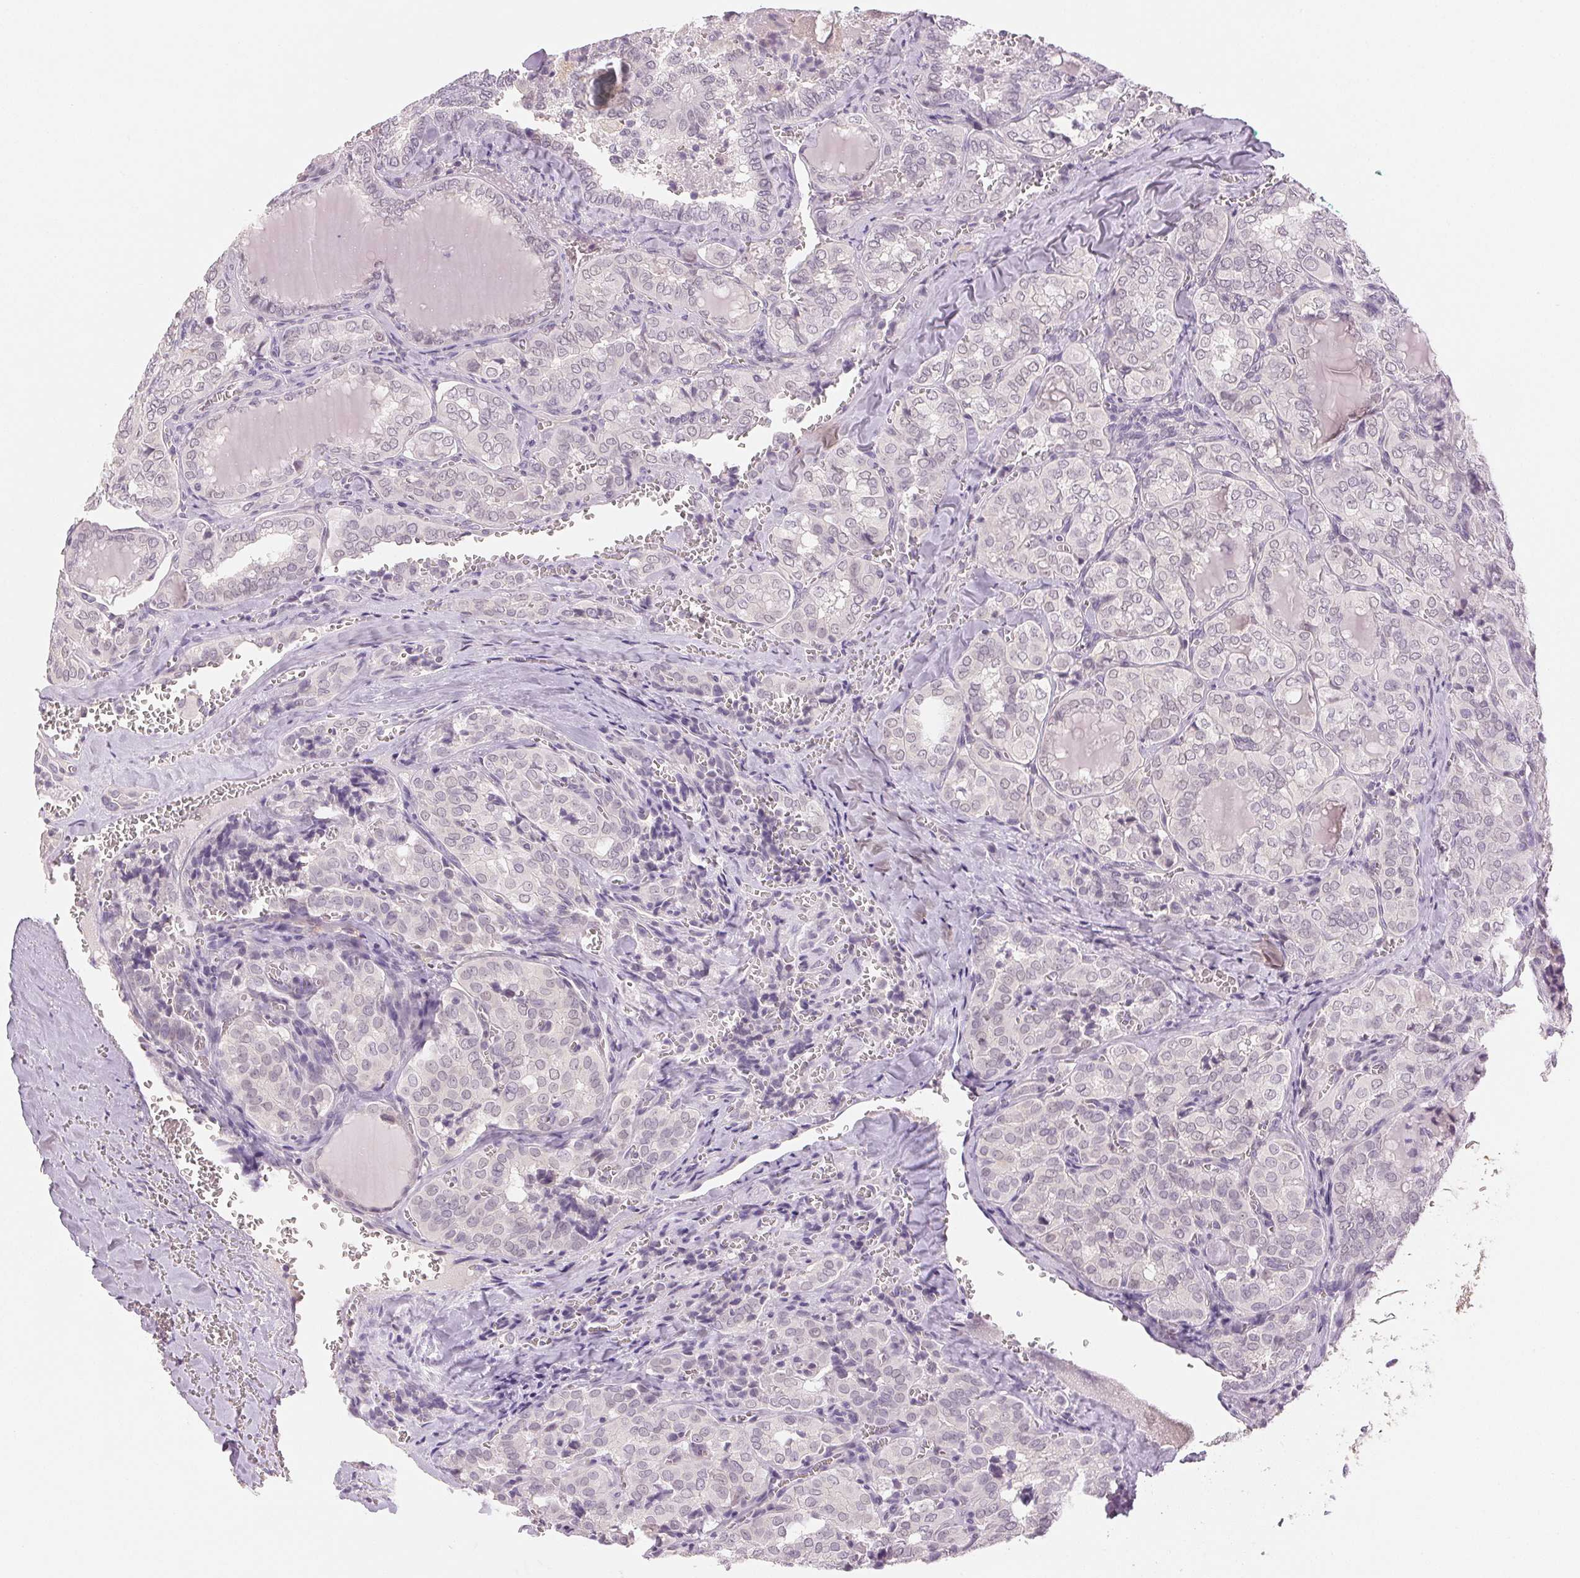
{"staining": {"intensity": "negative", "quantity": "none", "location": "none"}, "tissue": "thyroid cancer", "cell_type": "Tumor cells", "image_type": "cancer", "snomed": [{"axis": "morphology", "description": "Papillary adenocarcinoma, NOS"}, {"axis": "topography", "description": "Thyroid gland"}], "caption": "Tumor cells show no significant staining in thyroid cancer (papillary adenocarcinoma).", "gene": "MAP1LC3A", "patient": {"sex": "female", "age": 41}}